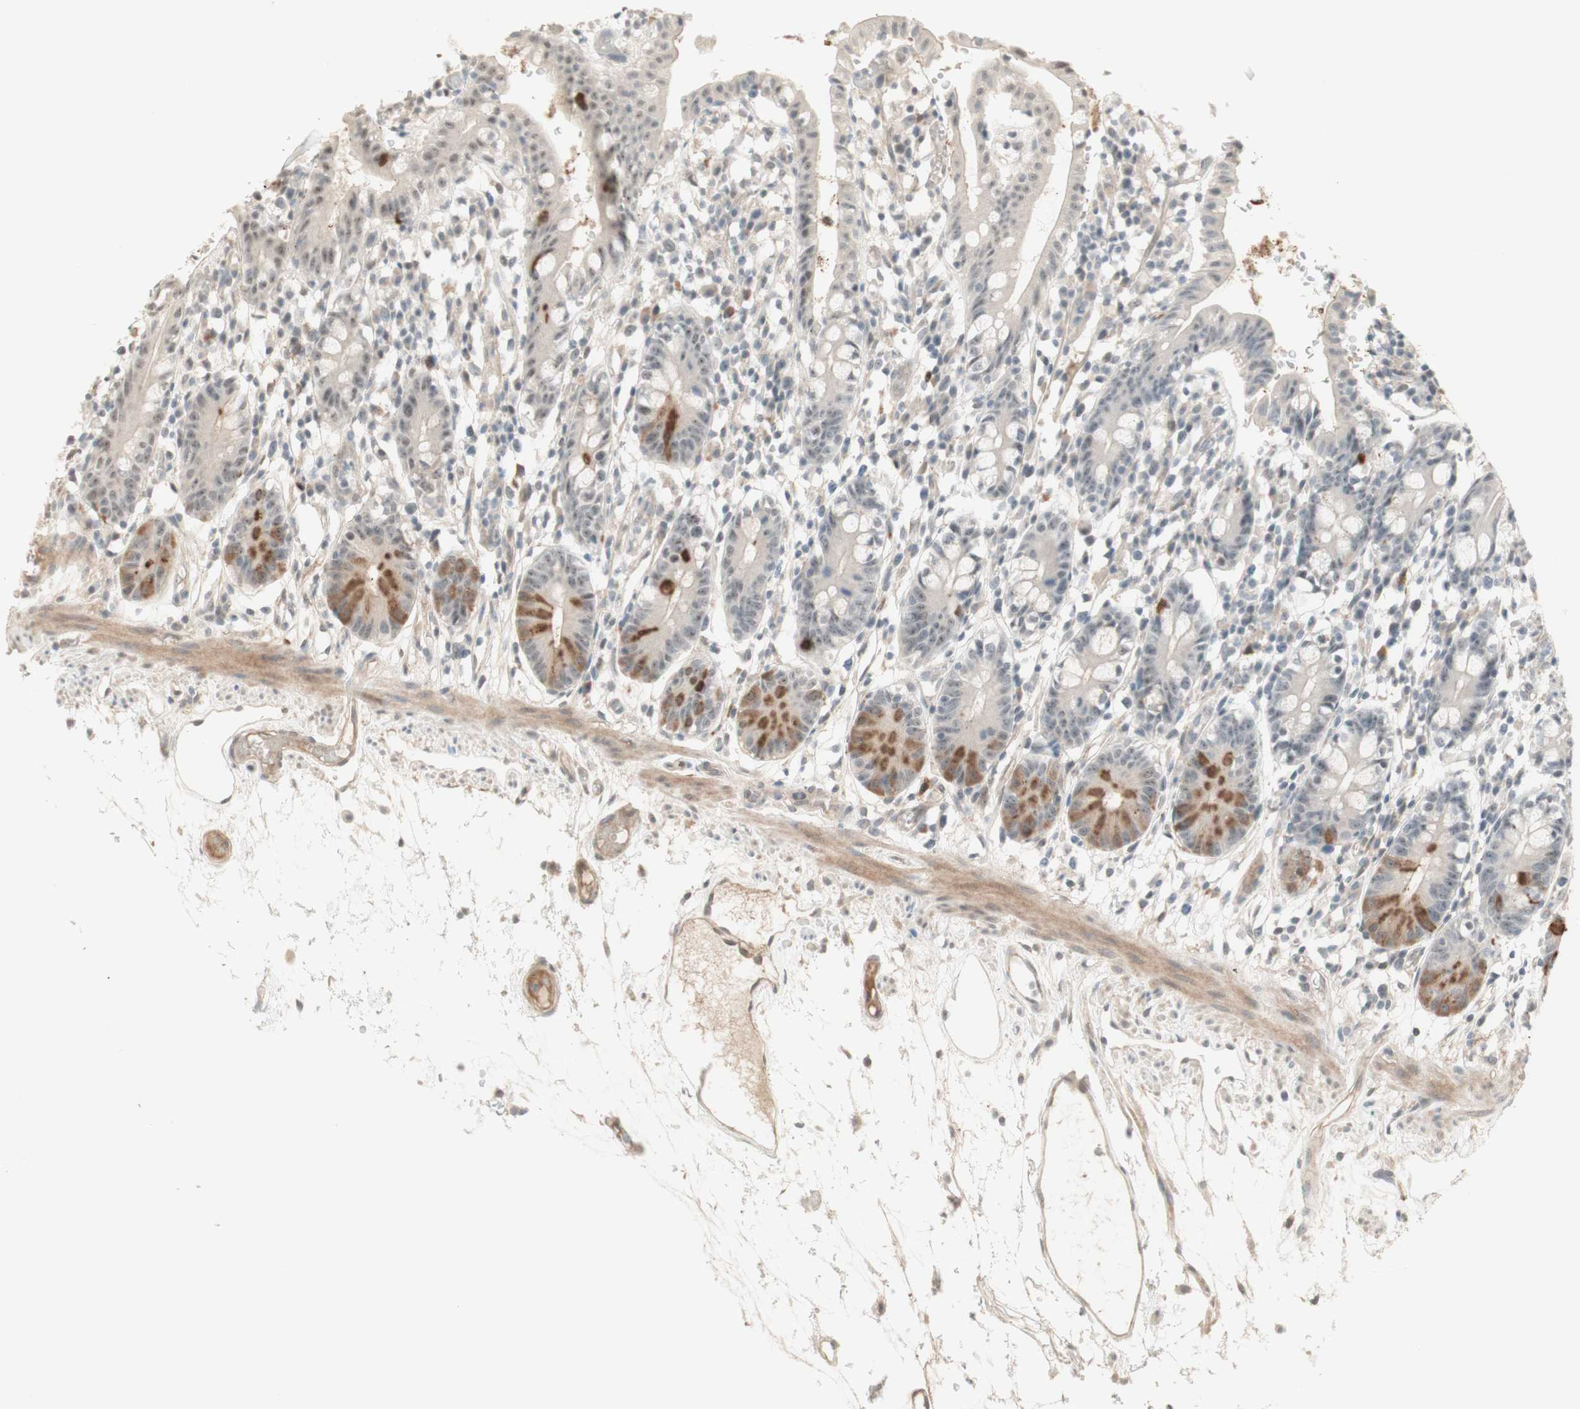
{"staining": {"intensity": "strong", "quantity": "<25%", "location": "cytoplasmic/membranous"}, "tissue": "small intestine", "cell_type": "Glandular cells", "image_type": "normal", "snomed": [{"axis": "morphology", "description": "Normal tissue, NOS"}, {"axis": "morphology", "description": "Cystadenocarcinoma, serous, Metastatic site"}, {"axis": "topography", "description": "Small intestine"}], "caption": "High-magnification brightfield microscopy of unremarkable small intestine stained with DAB (3,3'-diaminobenzidine) (brown) and counterstained with hematoxylin (blue). glandular cells exhibit strong cytoplasmic/membranous expression is present in approximately<25% of cells.", "gene": "PLCD4", "patient": {"sex": "female", "age": 61}}